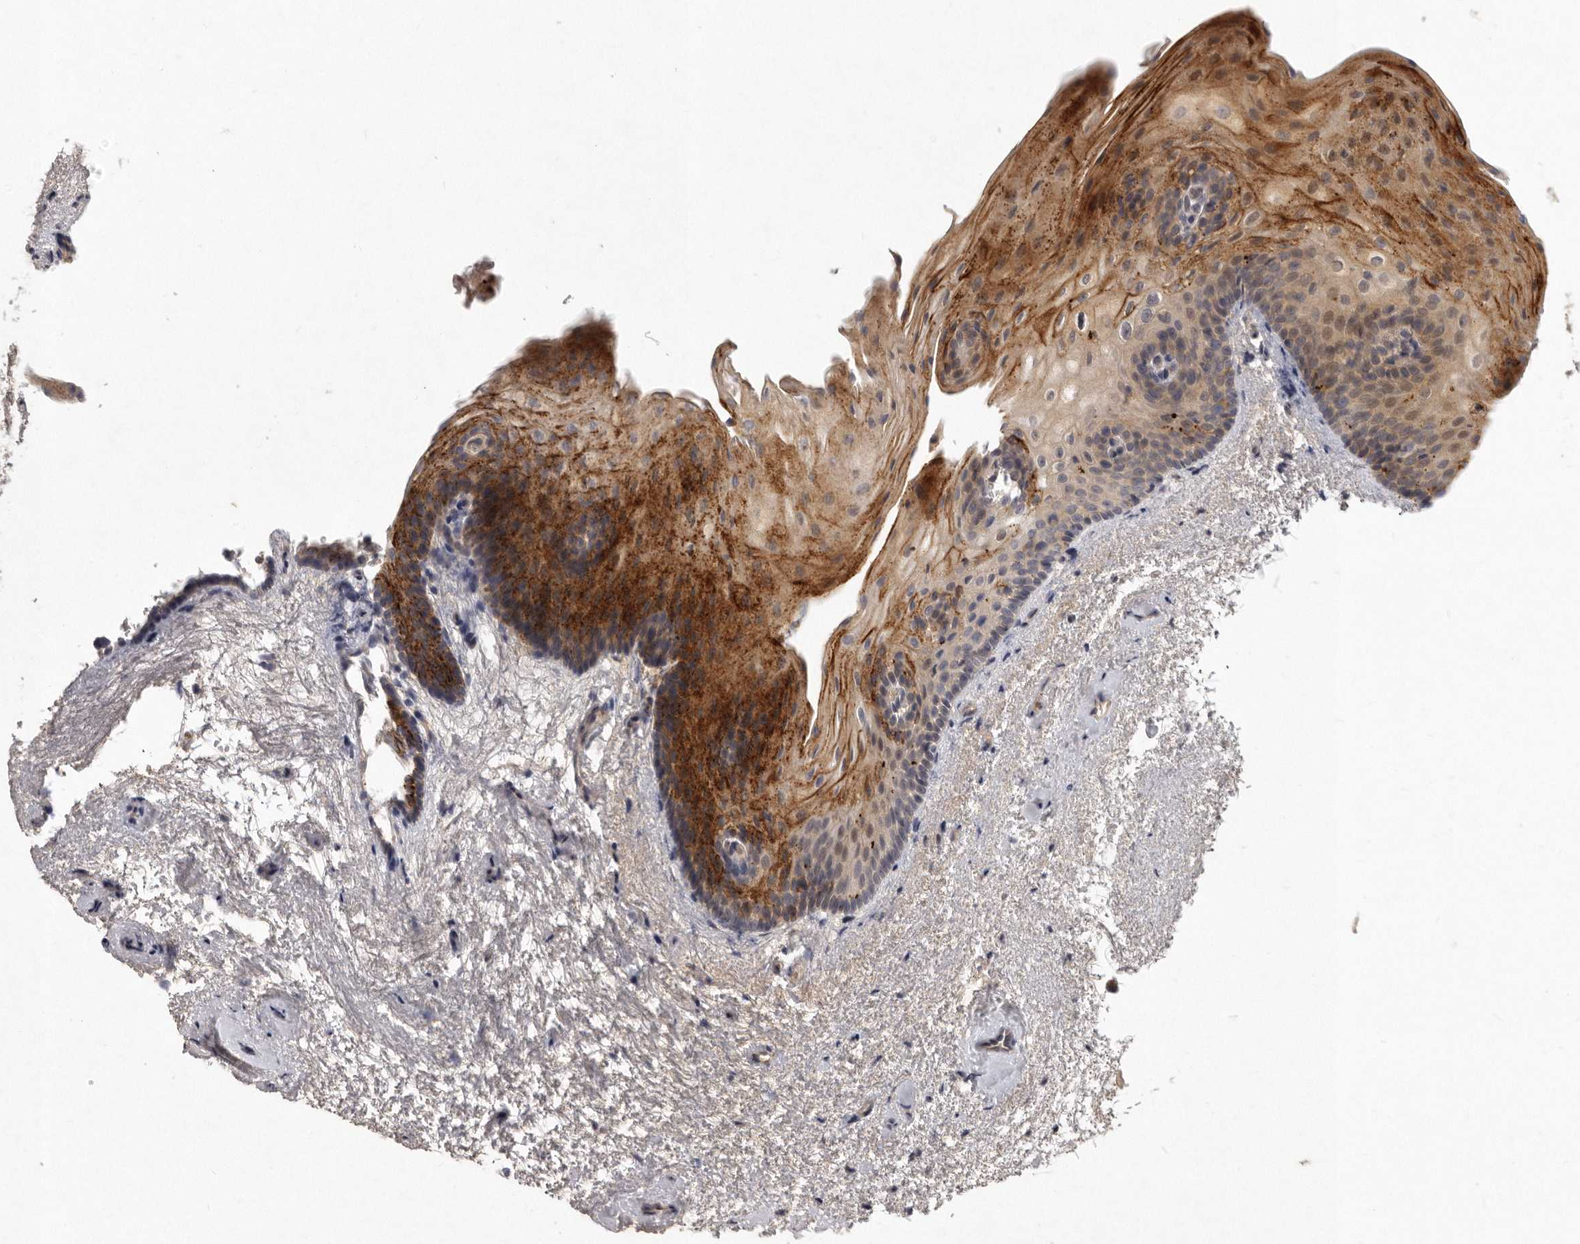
{"staining": {"intensity": "weak", "quantity": "25%-75%", "location": "cytoplasmic/membranous"}, "tissue": "urinary bladder", "cell_type": "Urothelial cells", "image_type": "normal", "snomed": [{"axis": "morphology", "description": "Normal tissue, NOS"}, {"axis": "topography", "description": "Urinary bladder"}], "caption": "Protein staining demonstrates weak cytoplasmic/membranous expression in approximately 25%-75% of urothelial cells in benign urinary bladder.", "gene": "SLC22A1", "patient": {"sex": "female", "age": 67}}